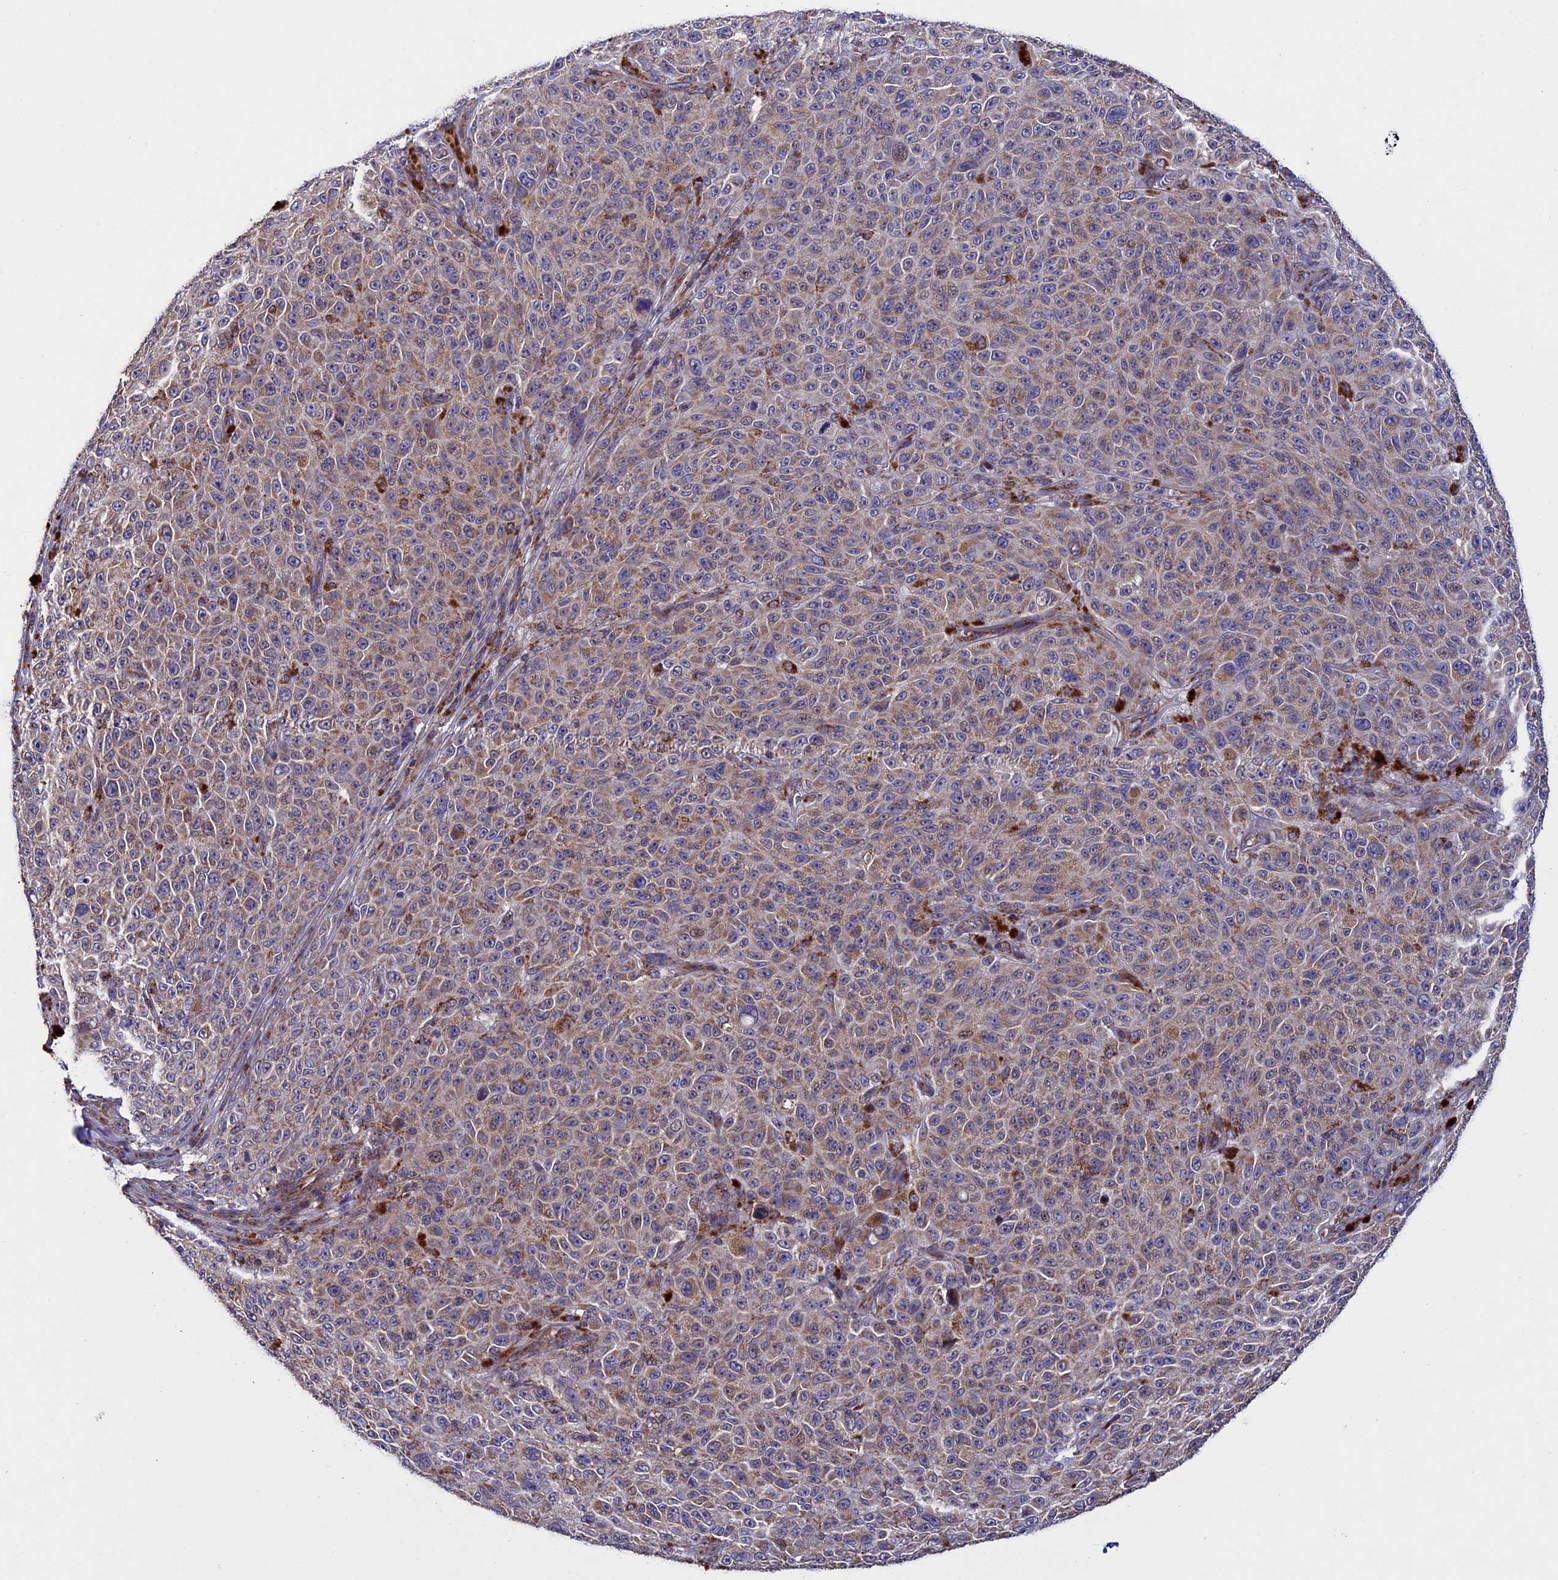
{"staining": {"intensity": "weak", "quantity": "25%-75%", "location": "cytoplasmic/membranous"}, "tissue": "melanoma", "cell_type": "Tumor cells", "image_type": "cancer", "snomed": [{"axis": "morphology", "description": "Malignant melanoma, NOS"}, {"axis": "topography", "description": "Skin"}], "caption": "Malignant melanoma stained with IHC displays weak cytoplasmic/membranous expression in approximately 25%-75% of tumor cells.", "gene": "RNF17", "patient": {"sex": "female", "age": 82}}